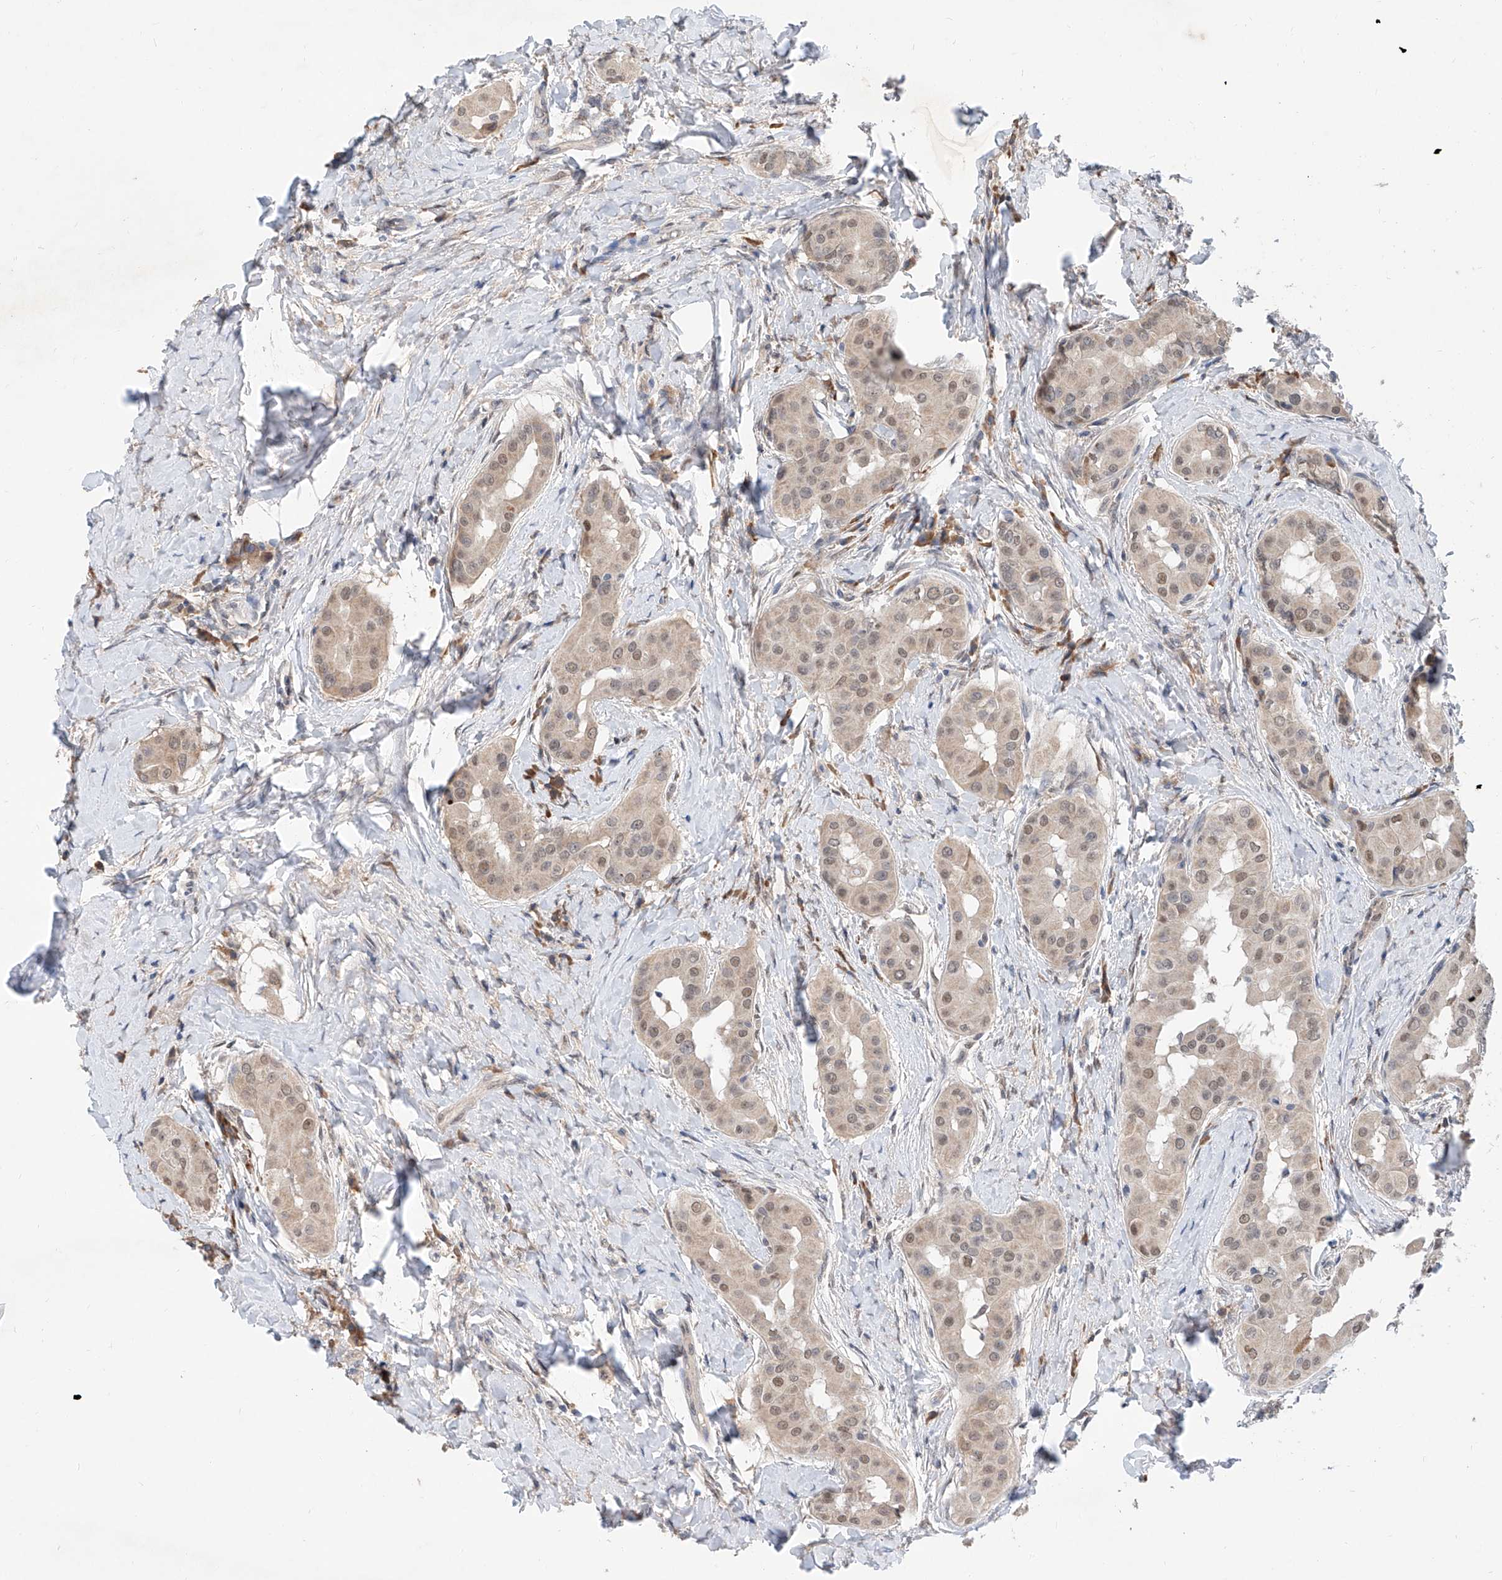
{"staining": {"intensity": "weak", "quantity": "25%-75%", "location": "cytoplasmic/membranous,nuclear"}, "tissue": "thyroid cancer", "cell_type": "Tumor cells", "image_type": "cancer", "snomed": [{"axis": "morphology", "description": "Papillary adenocarcinoma, NOS"}, {"axis": "topography", "description": "Thyroid gland"}], "caption": "Brown immunohistochemical staining in human thyroid cancer shows weak cytoplasmic/membranous and nuclear staining in about 25%-75% of tumor cells. (Stains: DAB (3,3'-diaminobenzidine) in brown, nuclei in blue, Microscopy: brightfield microscopy at high magnification).", "gene": "CARMIL3", "patient": {"sex": "male", "age": 33}}